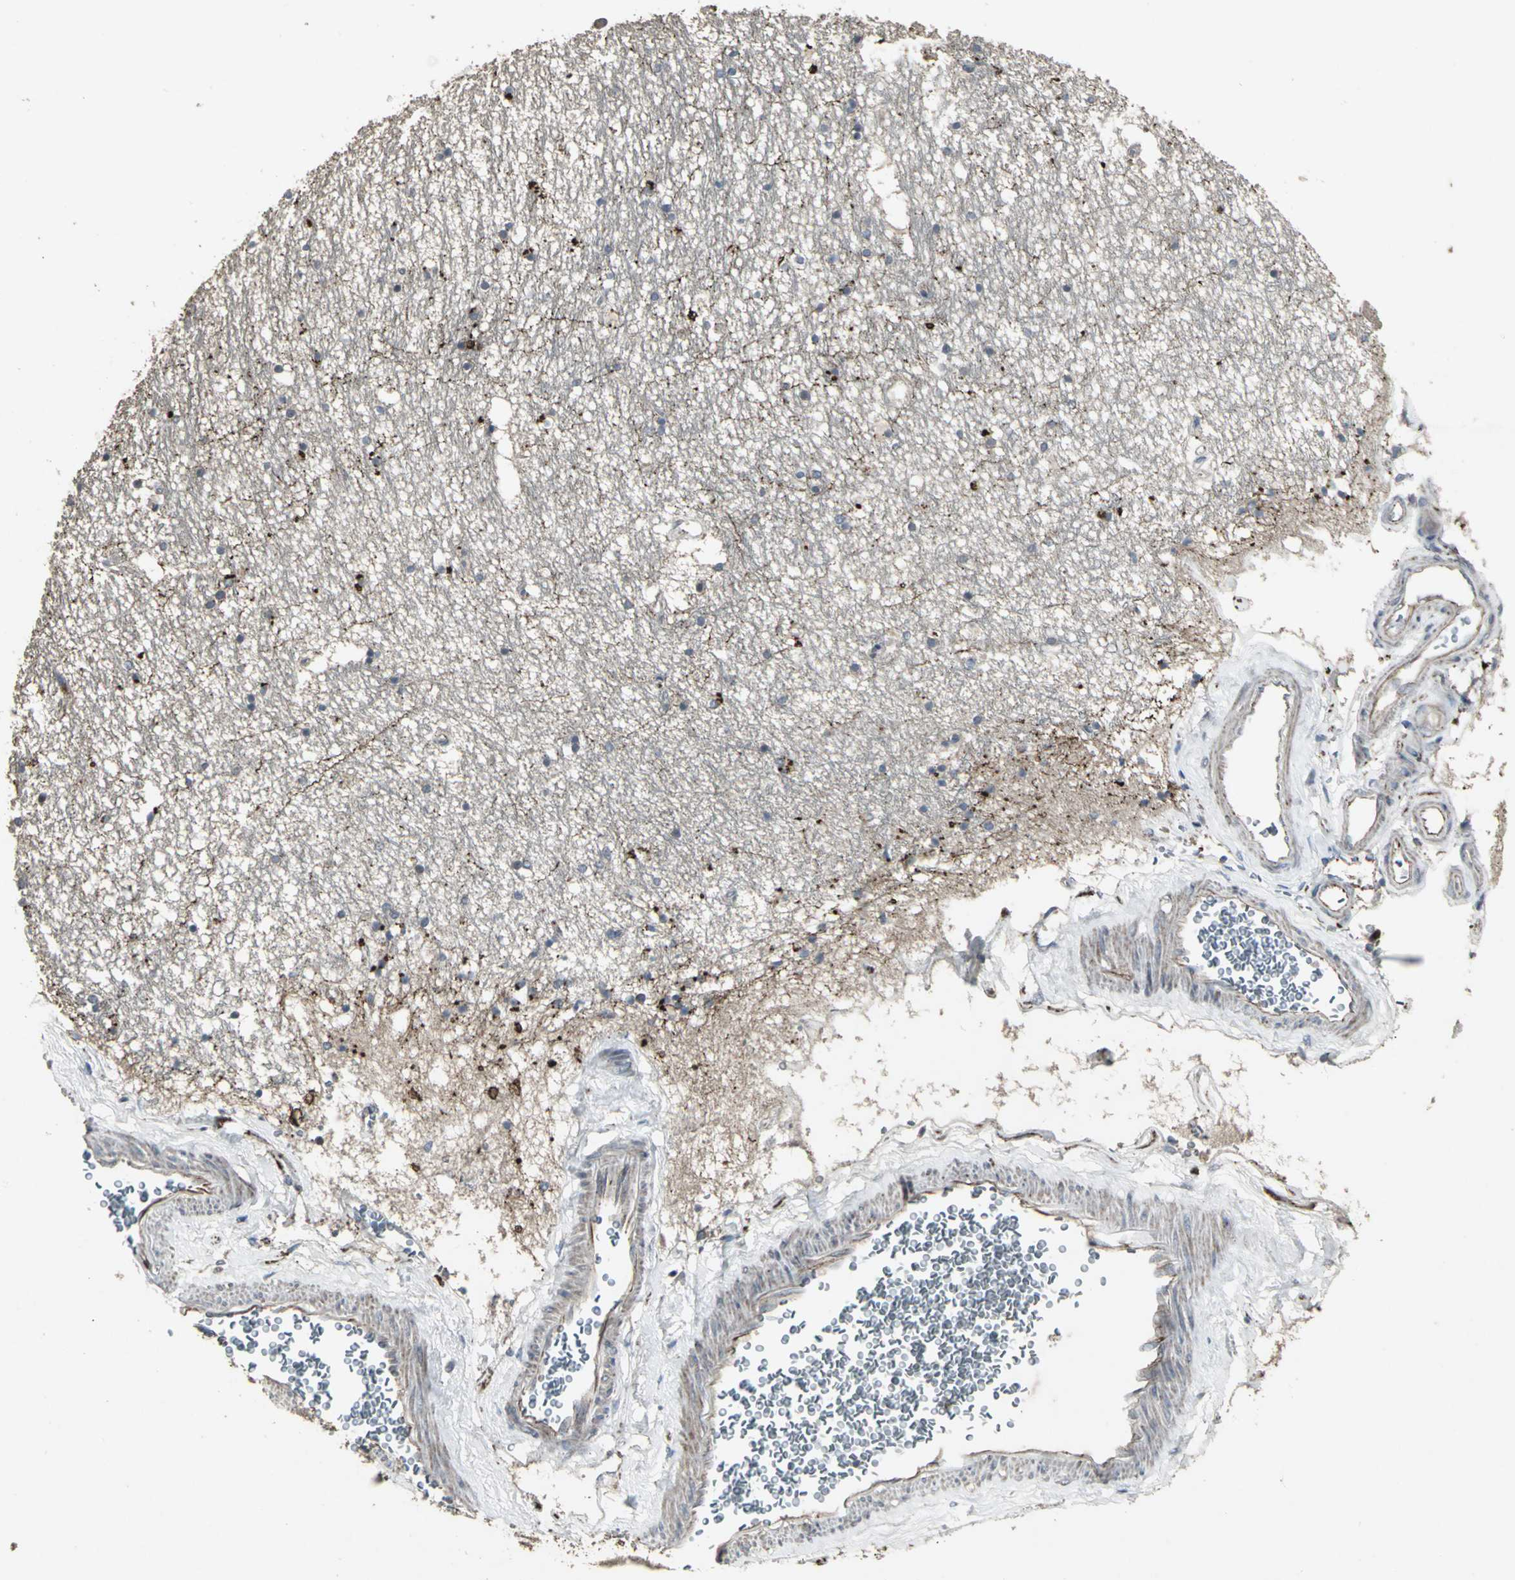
{"staining": {"intensity": "moderate", "quantity": "25%-75%", "location": "cytoplasmic/membranous"}, "tissue": "hippocampus", "cell_type": "Glial cells", "image_type": "normal", "snomed": [{"axis": "morphology", "description": "Normal tissue, NOS"}, {"axis": "topography", "description": "Hippocampus"}], "caption": "This is an image of immunohistochemistry staining of normal hippocampus, which shows moderate expression in the cytoplasmic/membranous of glial cells.", "gene": "CCR9", "patient": {"sex": "male", "age": 45}}